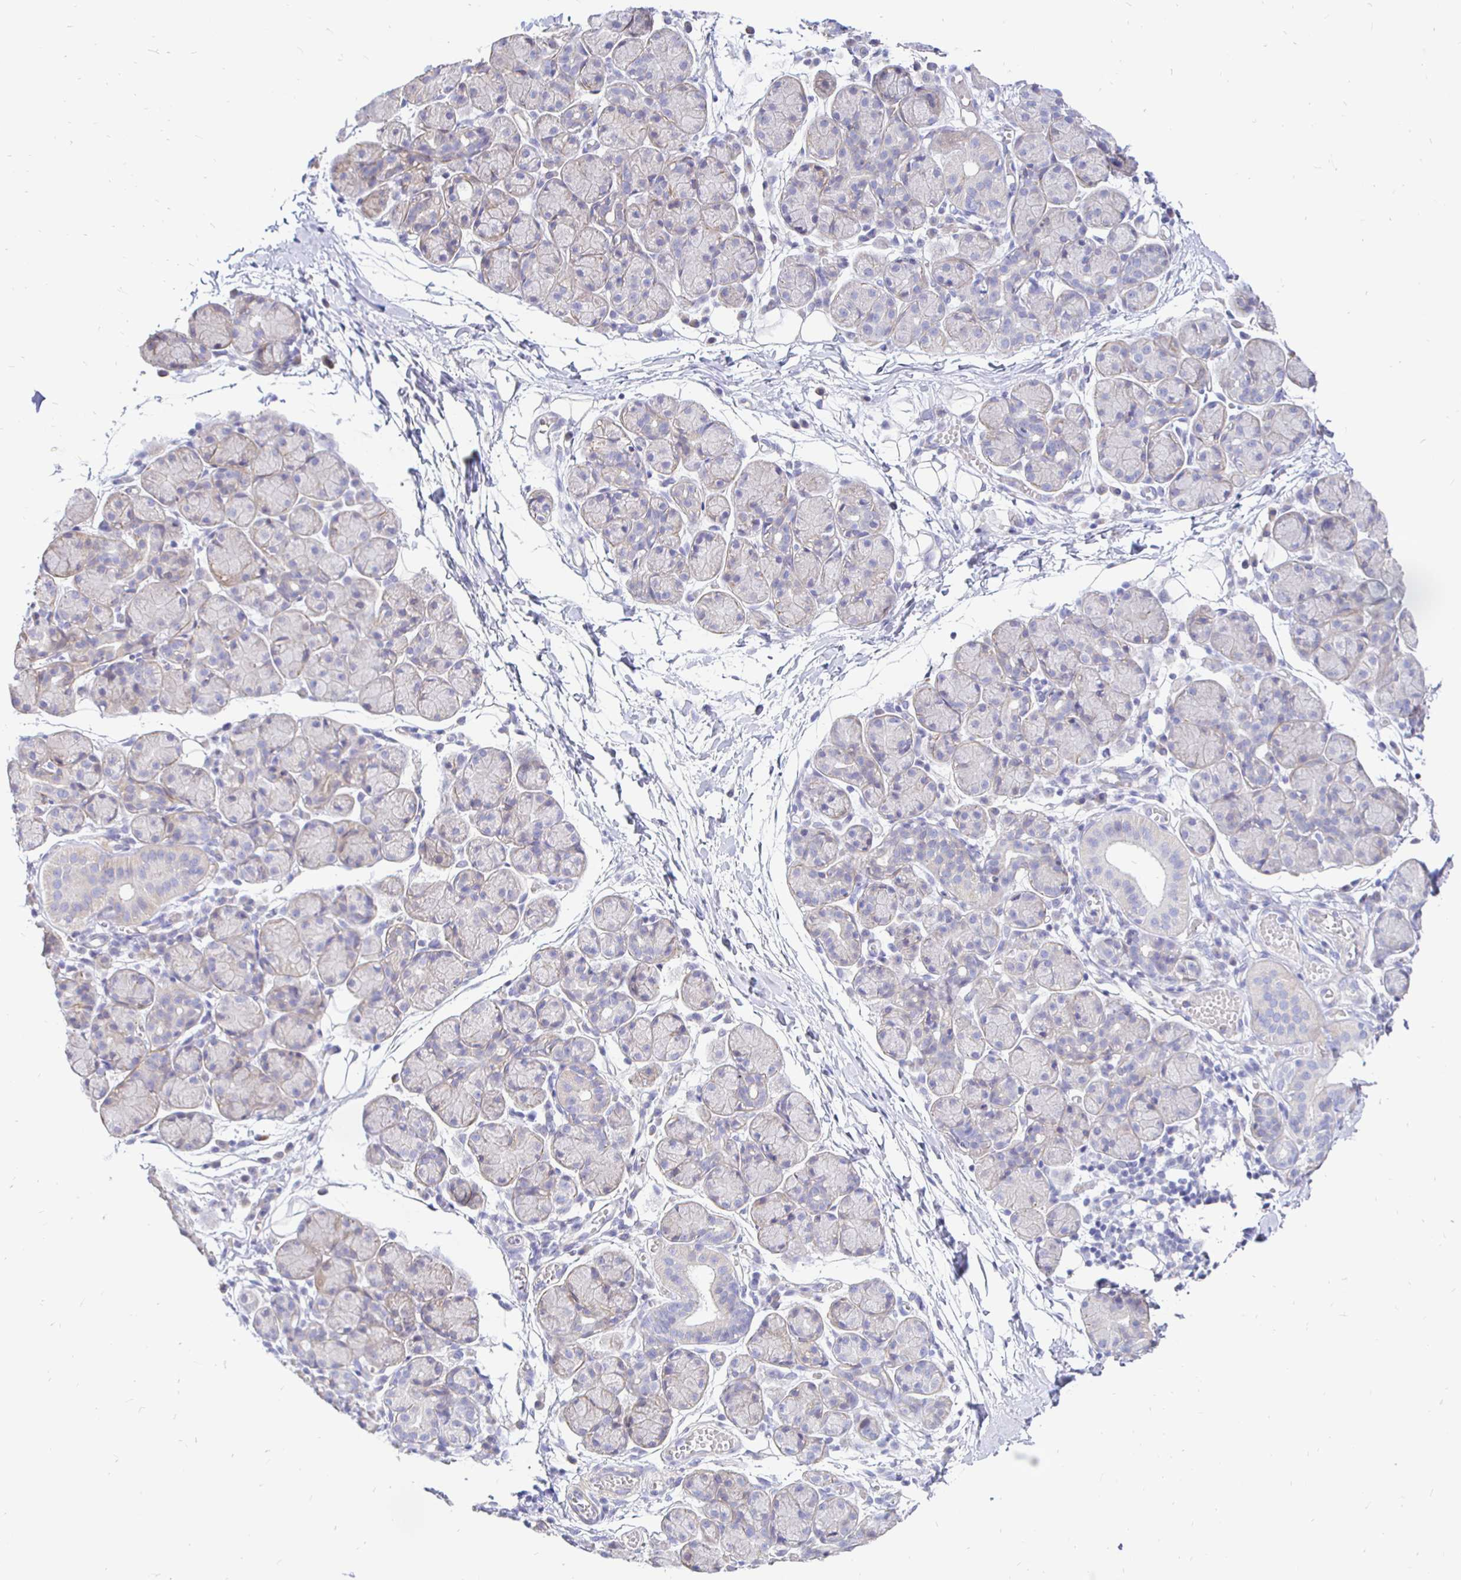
{"staining": {"intensity": "negative", "quantity": "none", "location": "none"}, "tissue": "salivary gland", "cell_type": "Glandular cells", "image_type": "normal", "snomed": [{"axis": "morphology", "description": "Normal tissue, NOS"}, {"axis": "morphology", "description": "Inflammation, NOS"}, {"axis": "topography", "description": "Lymph node"}, {"axis": "topography", "description": "Salivary gland"}], "caption": "Immunohistochemistry (IHC) of unremarkable human salivary gland demonstrates no staining in glandular cells.", "gene": "NECAB1", "patient": {"sex": "male", "age": 3}}